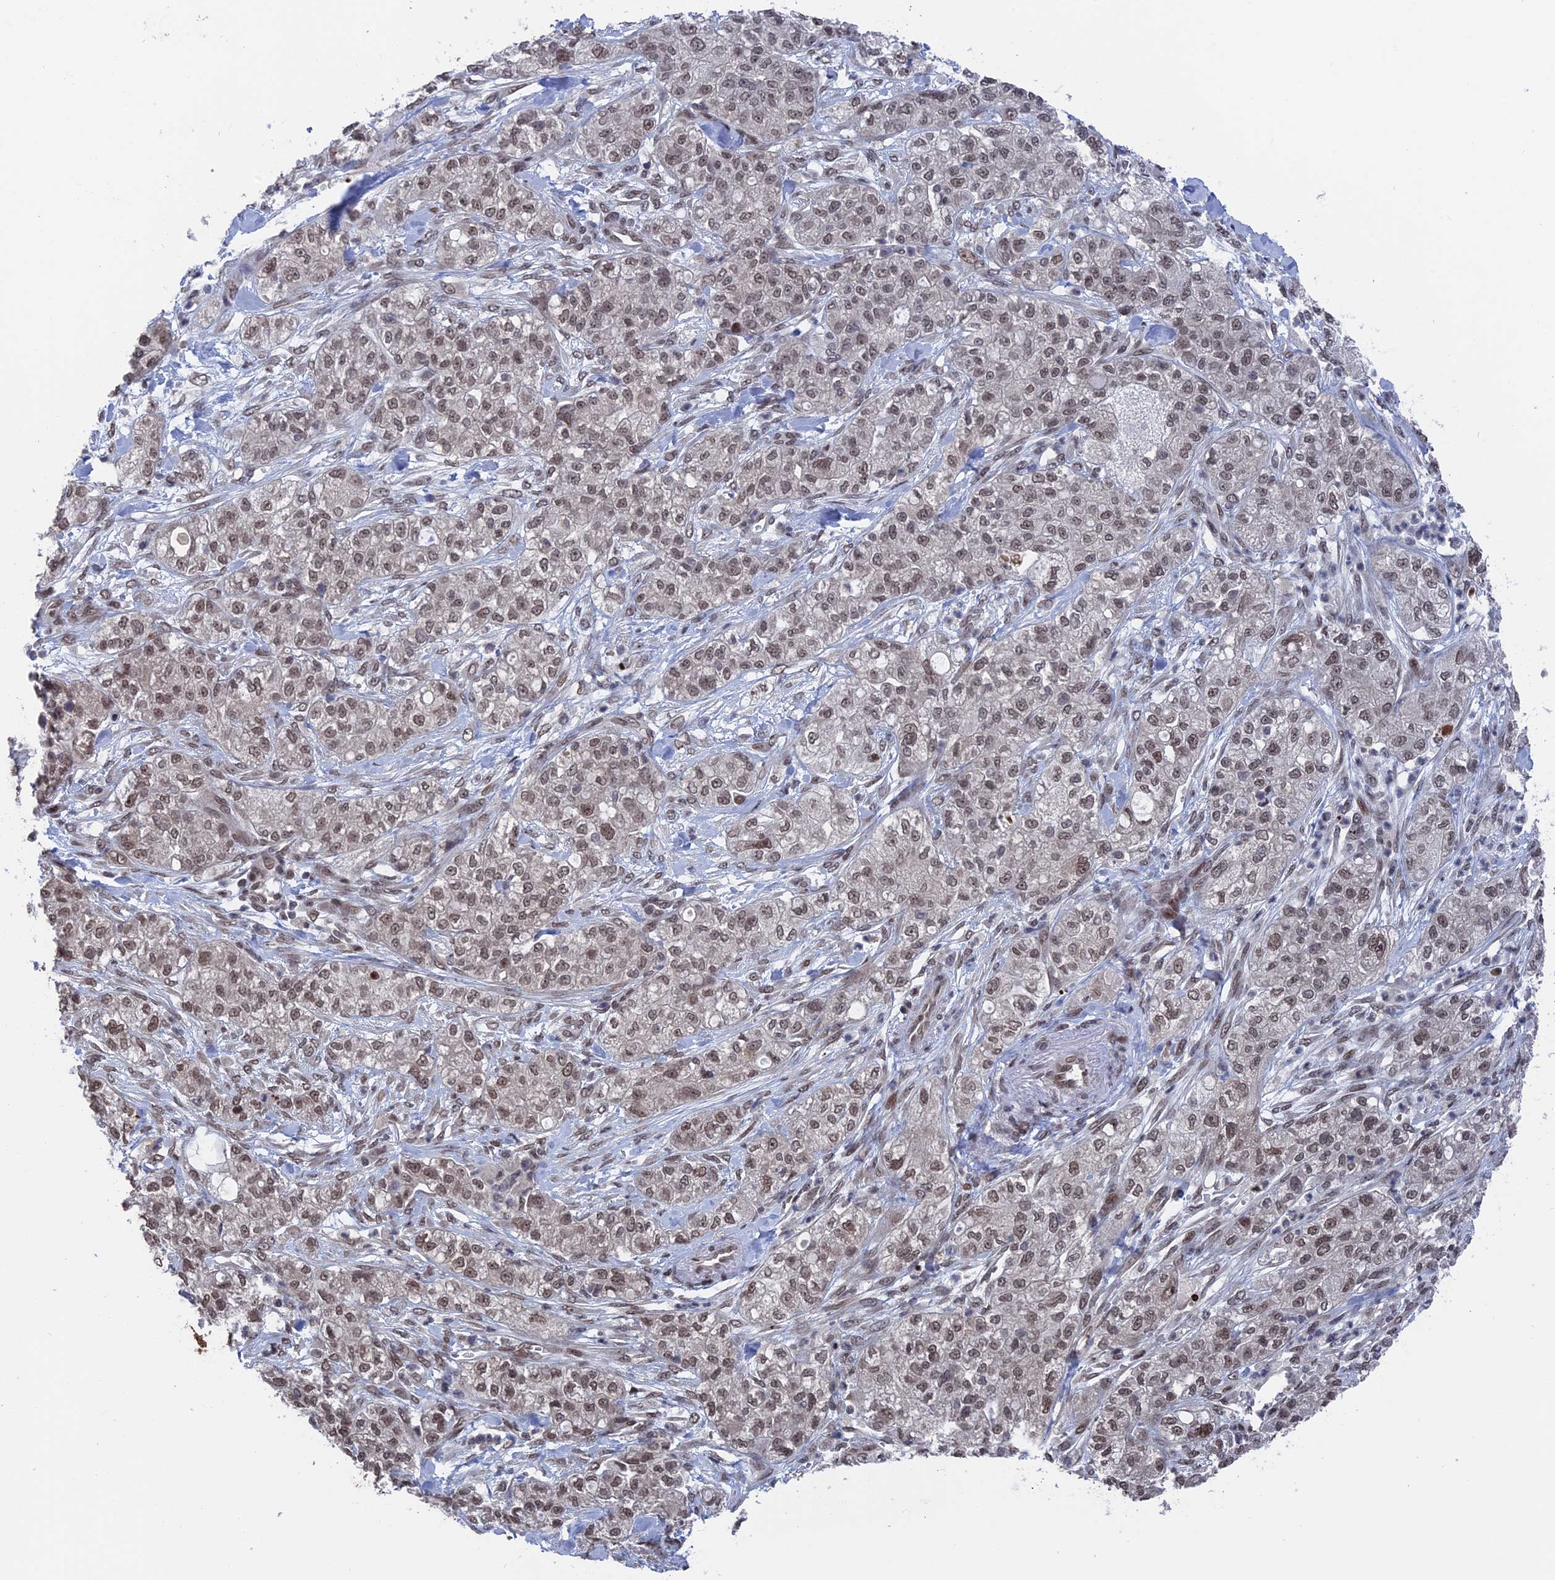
{"staining": {"intensity": "weak", "quantity": ">75%", "location": "nuclear"}, "tissue": "pancreatic cancer", "cell_type": "Tumor cells", "image_type": "cancer", "snomed": [{"axis": "morphology", "description": "Adenocarcinoma, NOS"}, {"axis": "topography", "description": "Pancreas"}], "caption": "Protein expression analysis of human pancreatic adenocarcinoma reveals weak nuclear expression in about >75% of tumor cells. Using DAB (3,3'-diaminobenzidine) (brown) and hematoxylin (blue) stains, captured at high magnification using brightfield microscopy.", "gene": "NR2C2AP", "patient": {"sex": "female", "age": 78}}